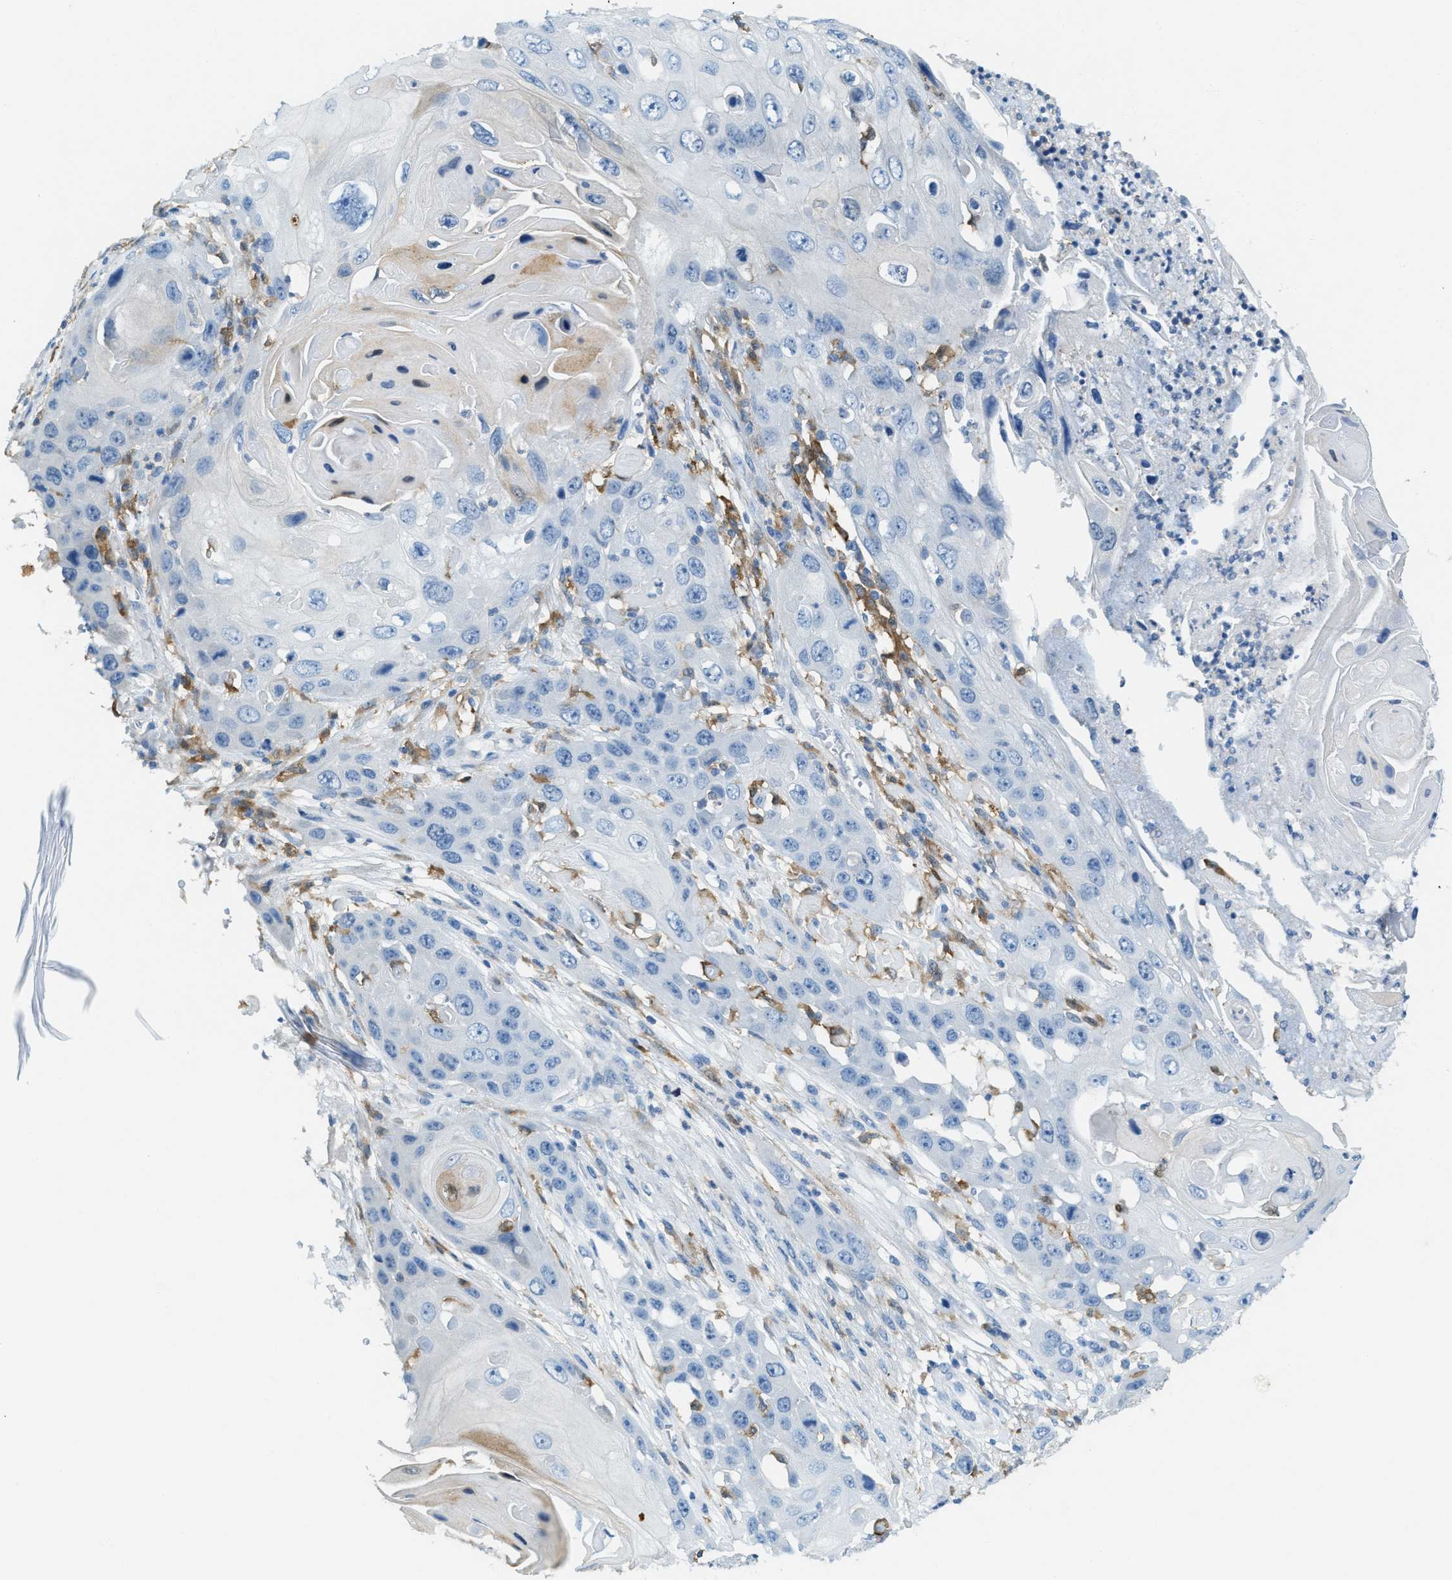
{"staining": {"intensity": "negative", "quantity": "none", "location": "none"}, "tissue": "skin cancer", "cell_type": "Tumor cells", "image_type": "cancer", "snomed": [{"axis": "morphology", "description": "Squamous cell carcinoma, NOS"}, {"axis": "topography", "description": "Skin"}], "caption": "IHC histopathology image of neoplastic tissue: skin cancer (squamous cell carcinoma) stained with DAB (3,3'-diaminobenzidine) reveals no significant protein expression in tumor cells. (DAB (3,3'-diaminobenzidine) IHC, high magnification).", "gene": "MATCAP2", "patient": {"sex": "male", "age": 55}}